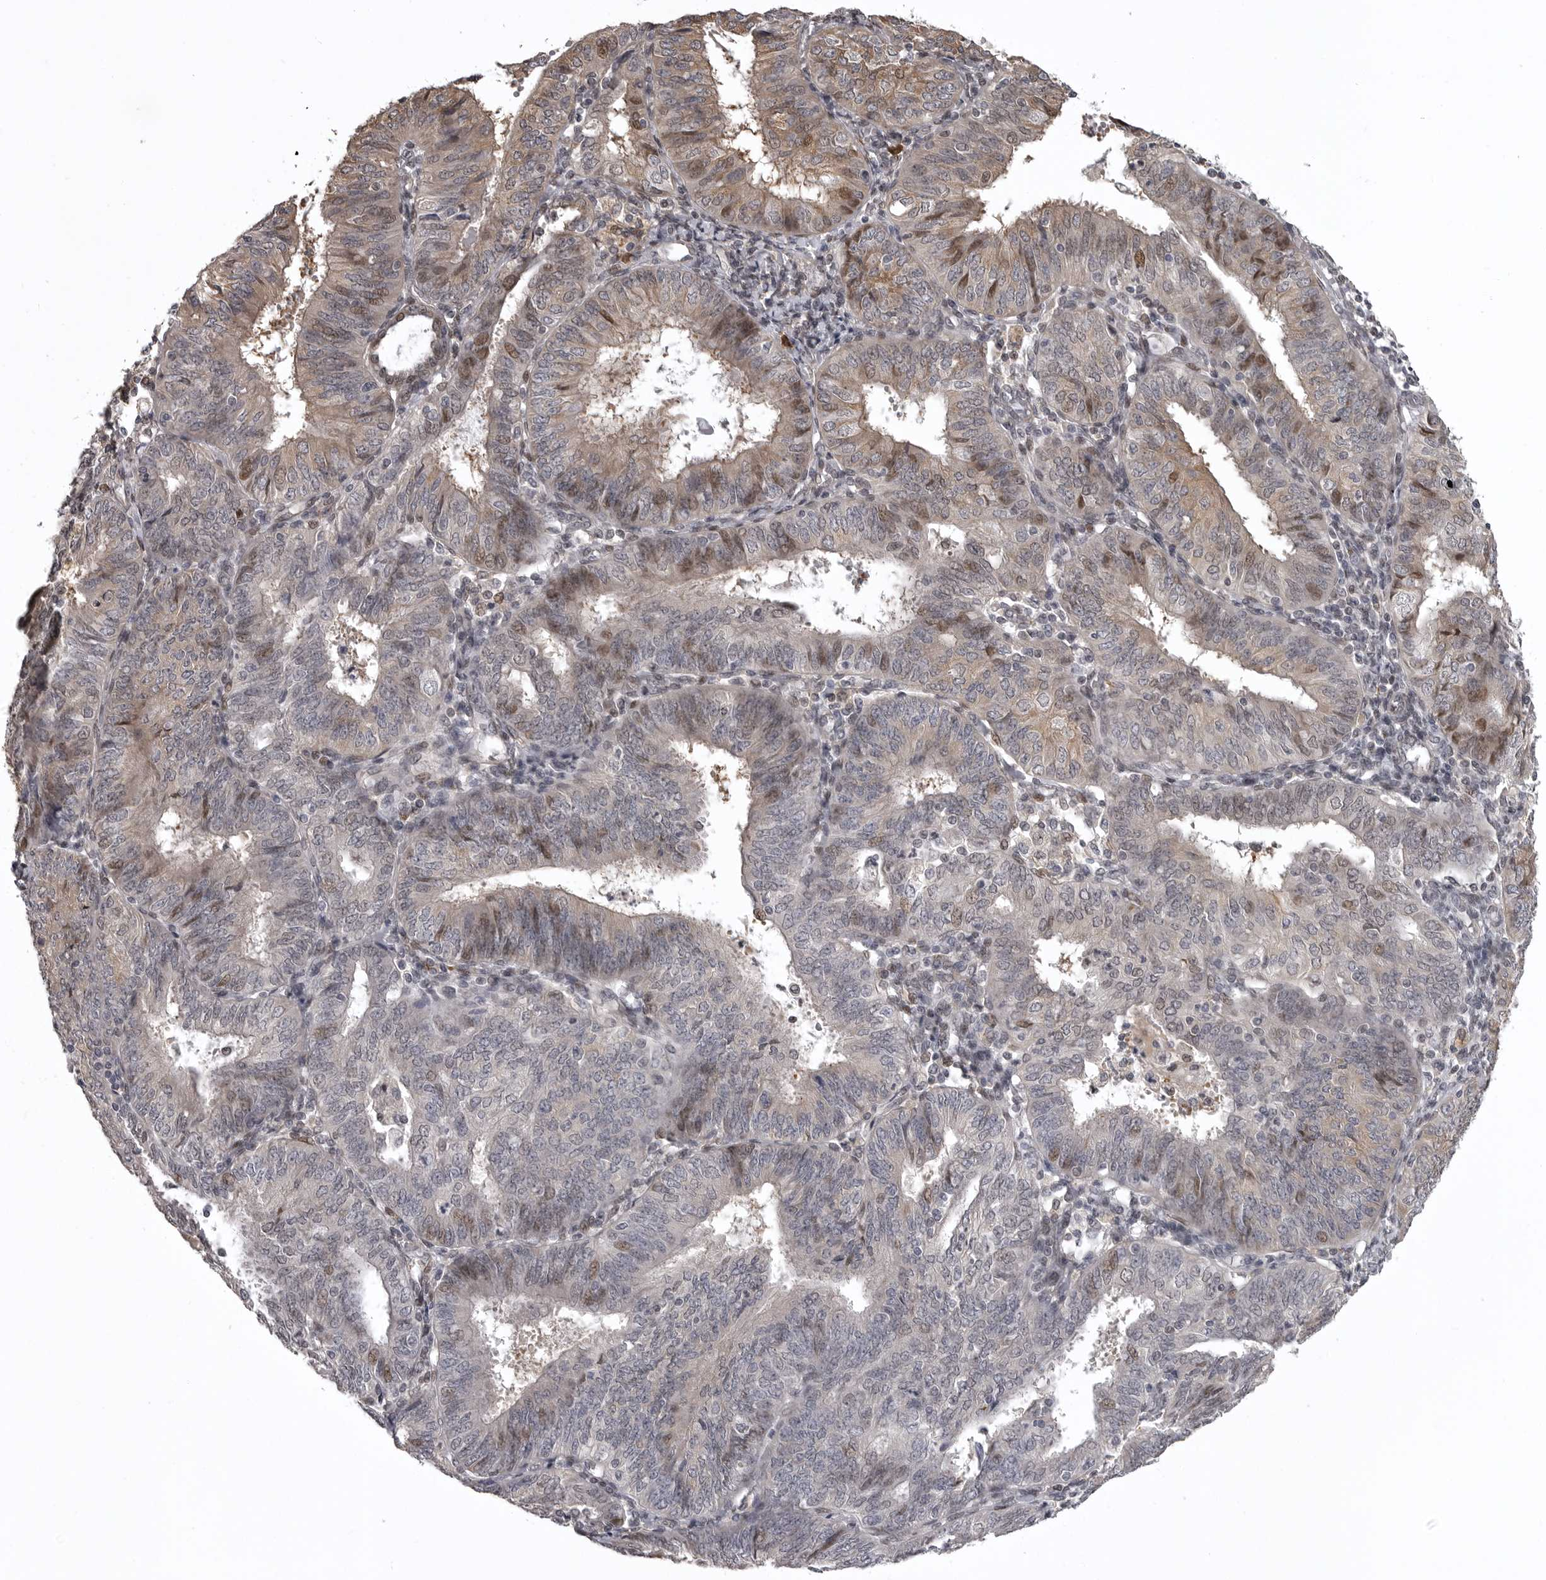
{"staining": {"intensity": "moderate", "quantity": "<25%", "location": "cytoplasmic/membranous,nuclear"}, "tissue": "endometrial cancer", "cell_type": "Tumor cells", "image_type": "cancer", "snomed": [{"axis": "morphology", "description": "Adenocarcinoma, NOS"}, {"axis": "topography", "description": "Endometrium"}], "caption": "High-magnification brightfield microscopy of endometrial cancer stained with DAB (3,3'-diaminobenzidine) (brown) and counterstained with hematoxylin (blue). tumor cells exhibit moderate cytoplasmic/membranous and nuclear expression is appreciated in about<25% of cells. (IHC, brightfield microscopy, high magnification).", "gene": "SNX16", "patient": {"sex": "female", "age": 58}}